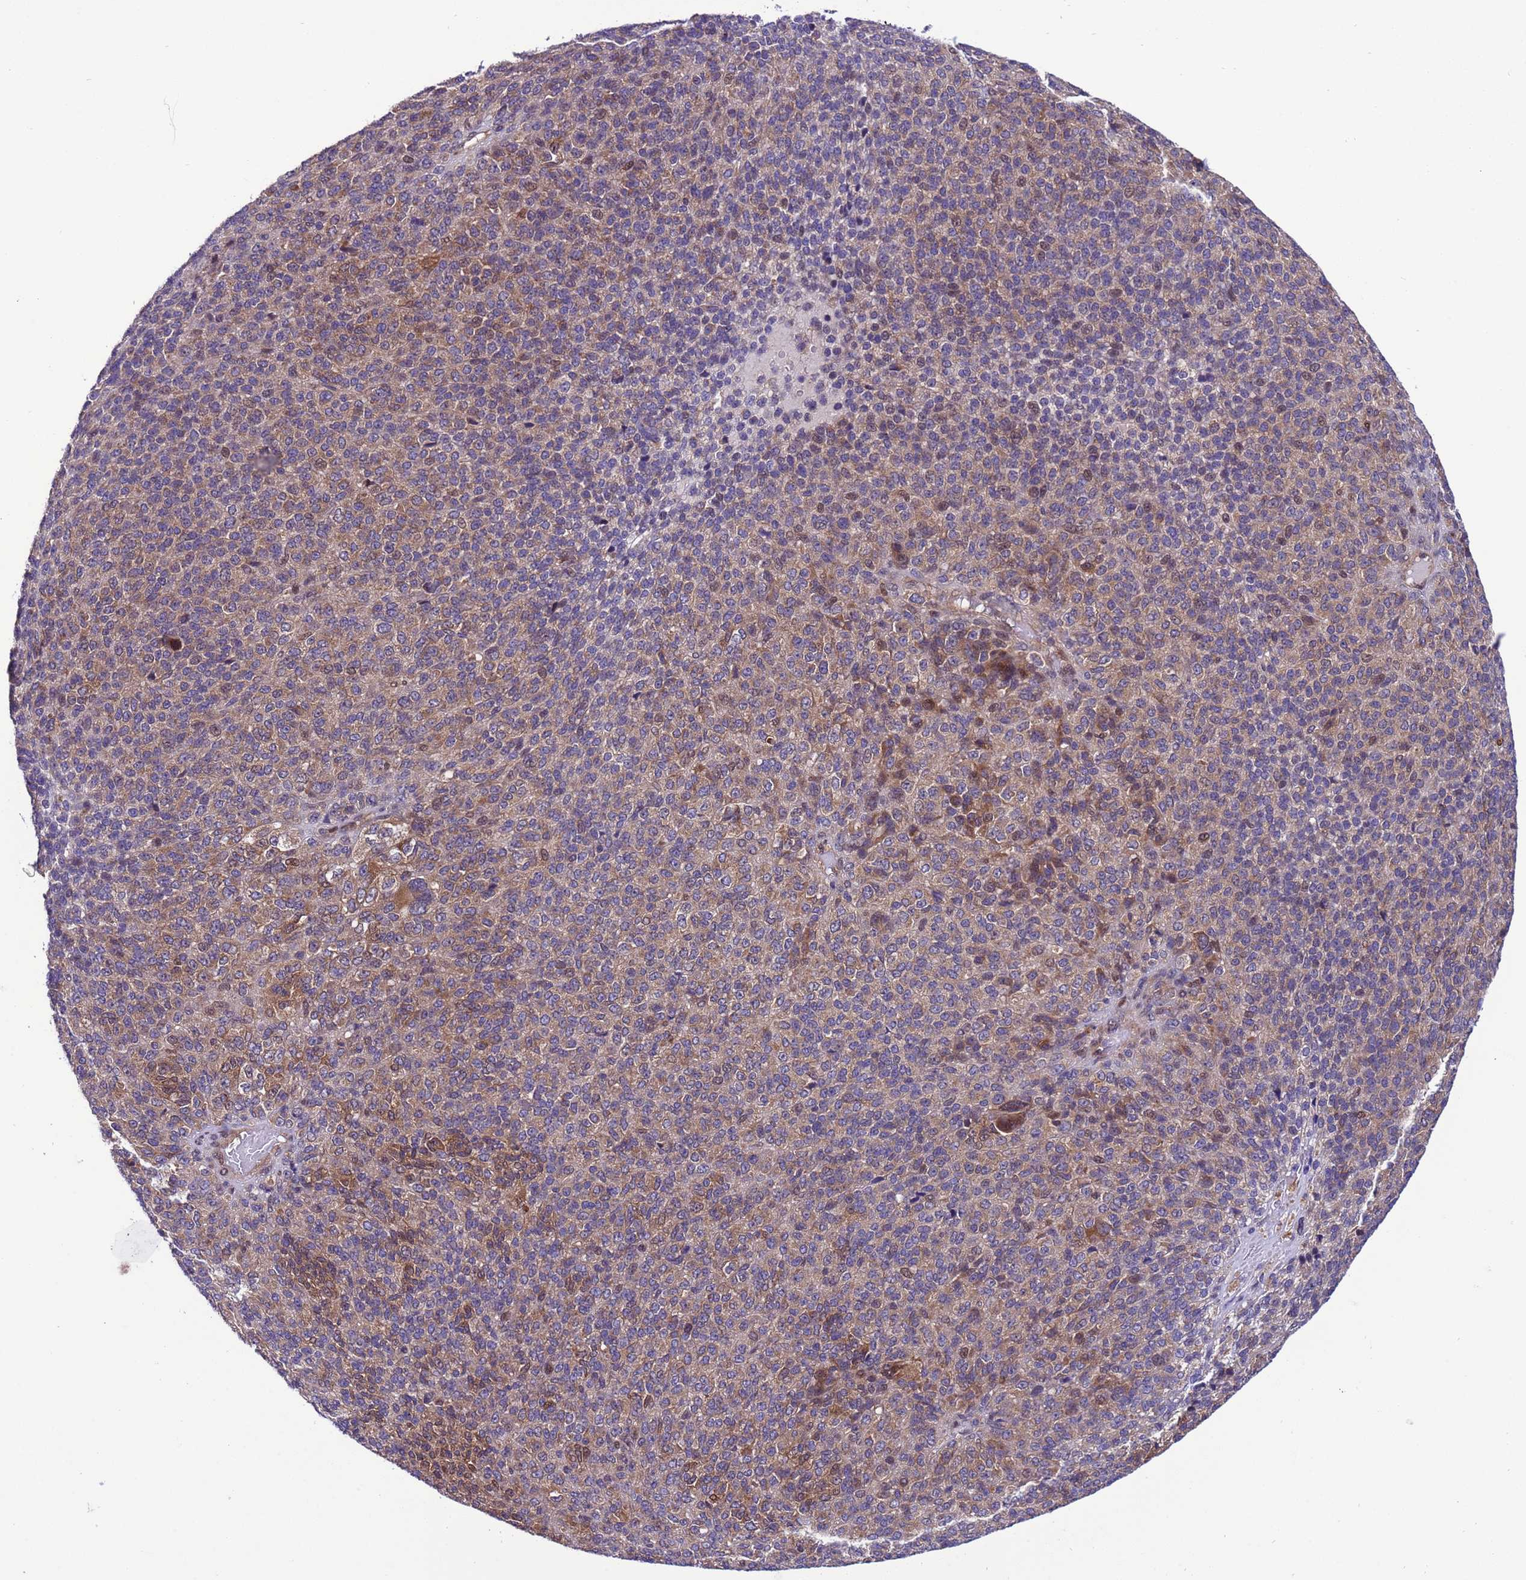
{"staining": {"intensity": "moderate", "quantity": "<25%", "location": "cytoplasmic/membranous,nuclear"}, "tissue": "melanoma", "cell_type": "Tumor cells", "image_type": "cancer", "snomed": [{"axis": "morphology", "description": "Malignant melanoma, Metastatic site"}, {"axis": "topography", "description": "Brain"}], "caption": "Protein expression analysis of human malignant melanoma (metastatic site) reveals moderate cytoplasmic/membranous and nuclear positivity in about <25% of tumor cells.", "gene": "RASD1", "patient": {"sex": "female", "age": 56}}